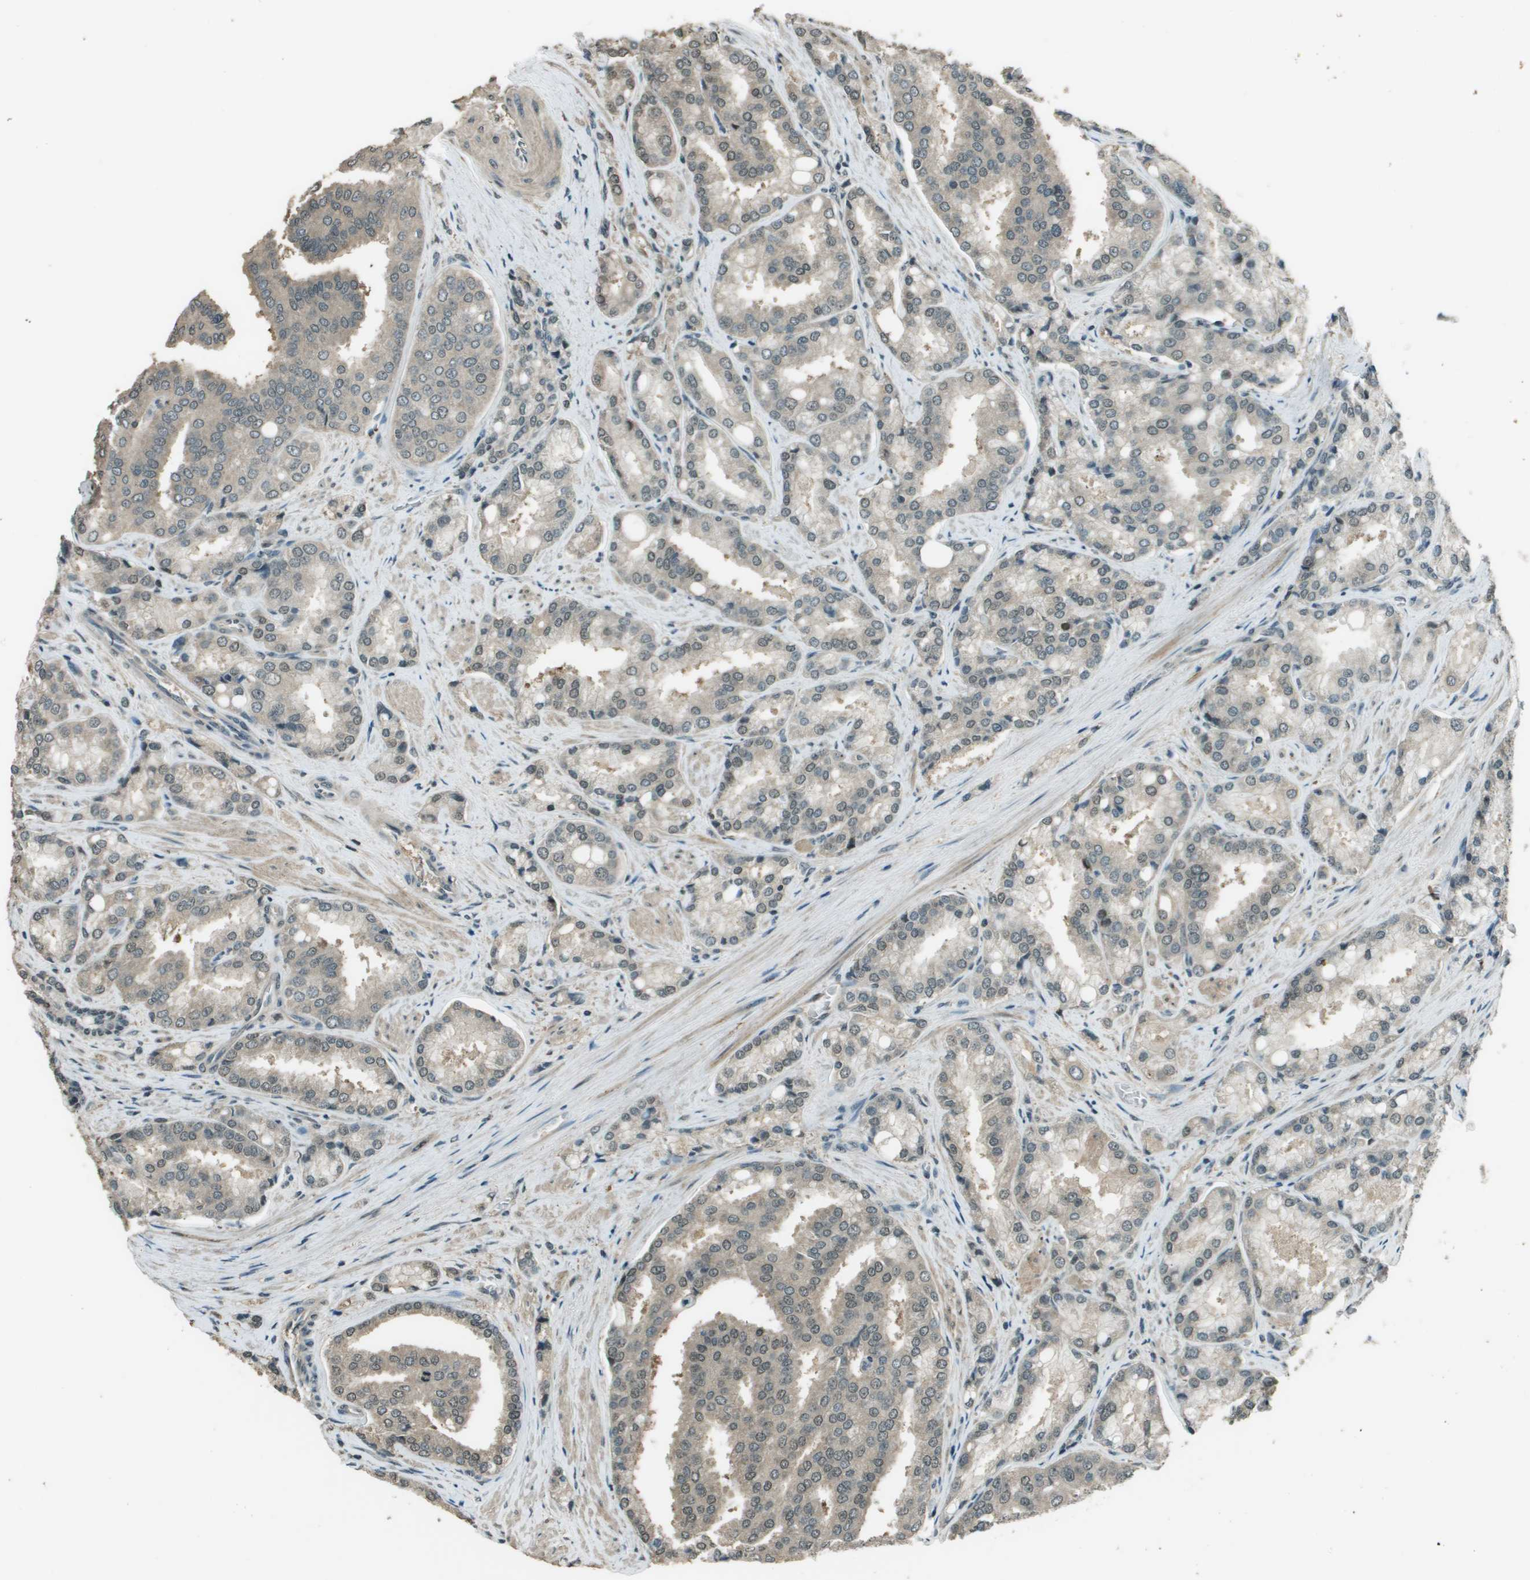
{"staining": {"intensity": "weak", "quantity": "25%-75%", "location": "cytoplasmic/membranous"}, "tissue": "prostate cancer", "cell_type": "Tumor cells", "image_type": "cancer", "snomed": [{"axis": "morphology", "description": "Adenocarcinoma, High grade"}, {"axis": "topography", "description": "Prostate"}], "caption": "High-magnification brightfield microscopy of high-grade adenocarcinoma (prostate) stained with DAB (brown) and counterstained with hematoxylin (blue). tumor cells exhibit weak cytoplasmic/membranous expression is present in about25%-75% of cells.", "gene": "SDC3", "patient": {"sex": "male", "age": 50}}